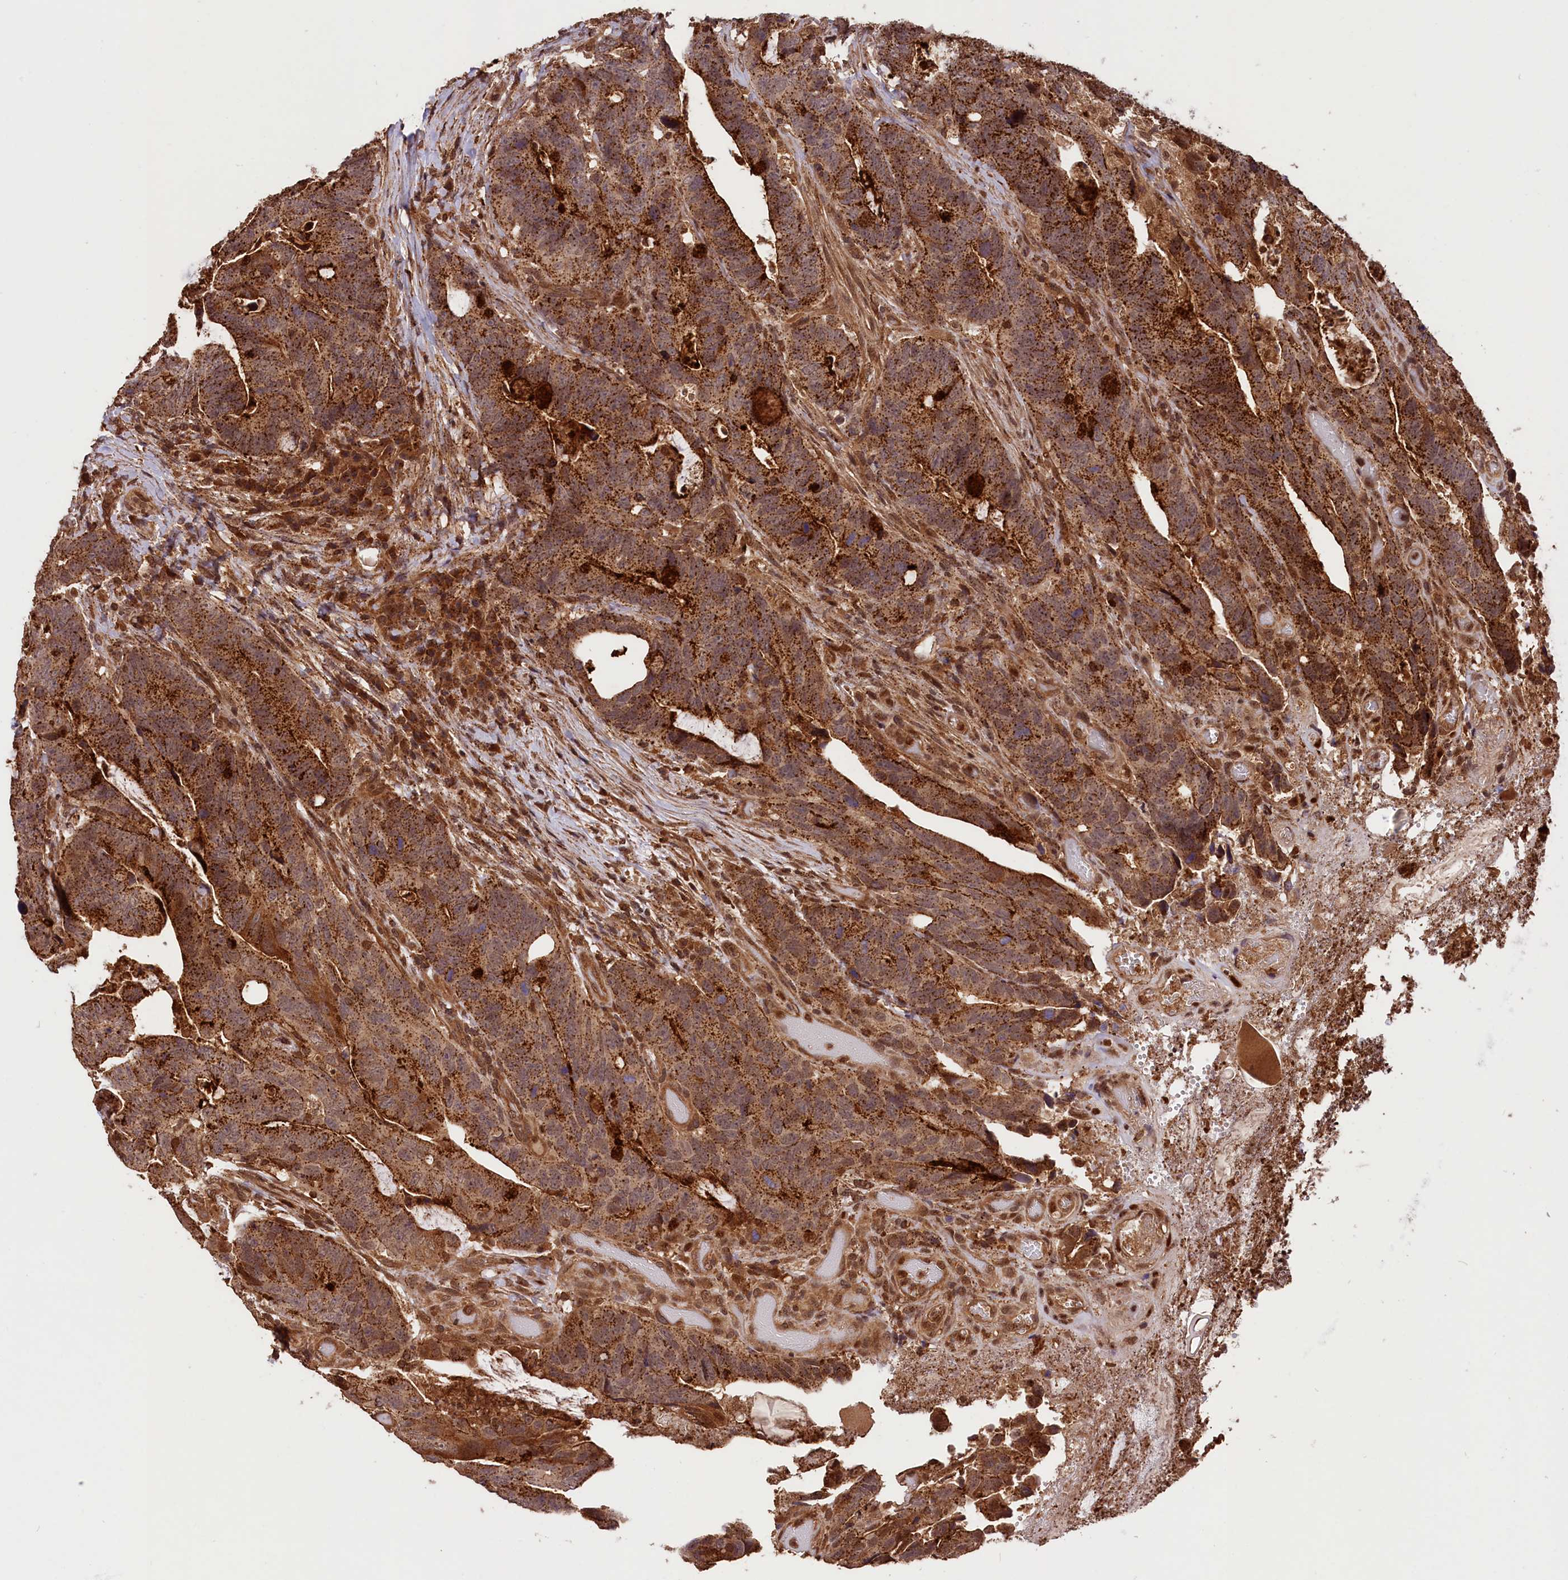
{"staining": {"intensity": "strong", "quantity": ">75%", "location": "cytoplasmic/membranous"}, "tissue": "colorectal cancer", "cell_type": "Tumor cells", "image_type": "cancer", "snomed": [{"axis": "morphology", "description": "Adenocarcinoma, NOS"}, {"axis": "topography", "description": "Colon"}], "caption": "There is high levels of strong cytoplasmic/membranous positivity in tumor cells of colorectal cancer (adenocarcinoma), as demonstrated by immunohistochemical staining (brown color).", "gene": "IST1", "patient": {"sex": "female", "age": 82}}